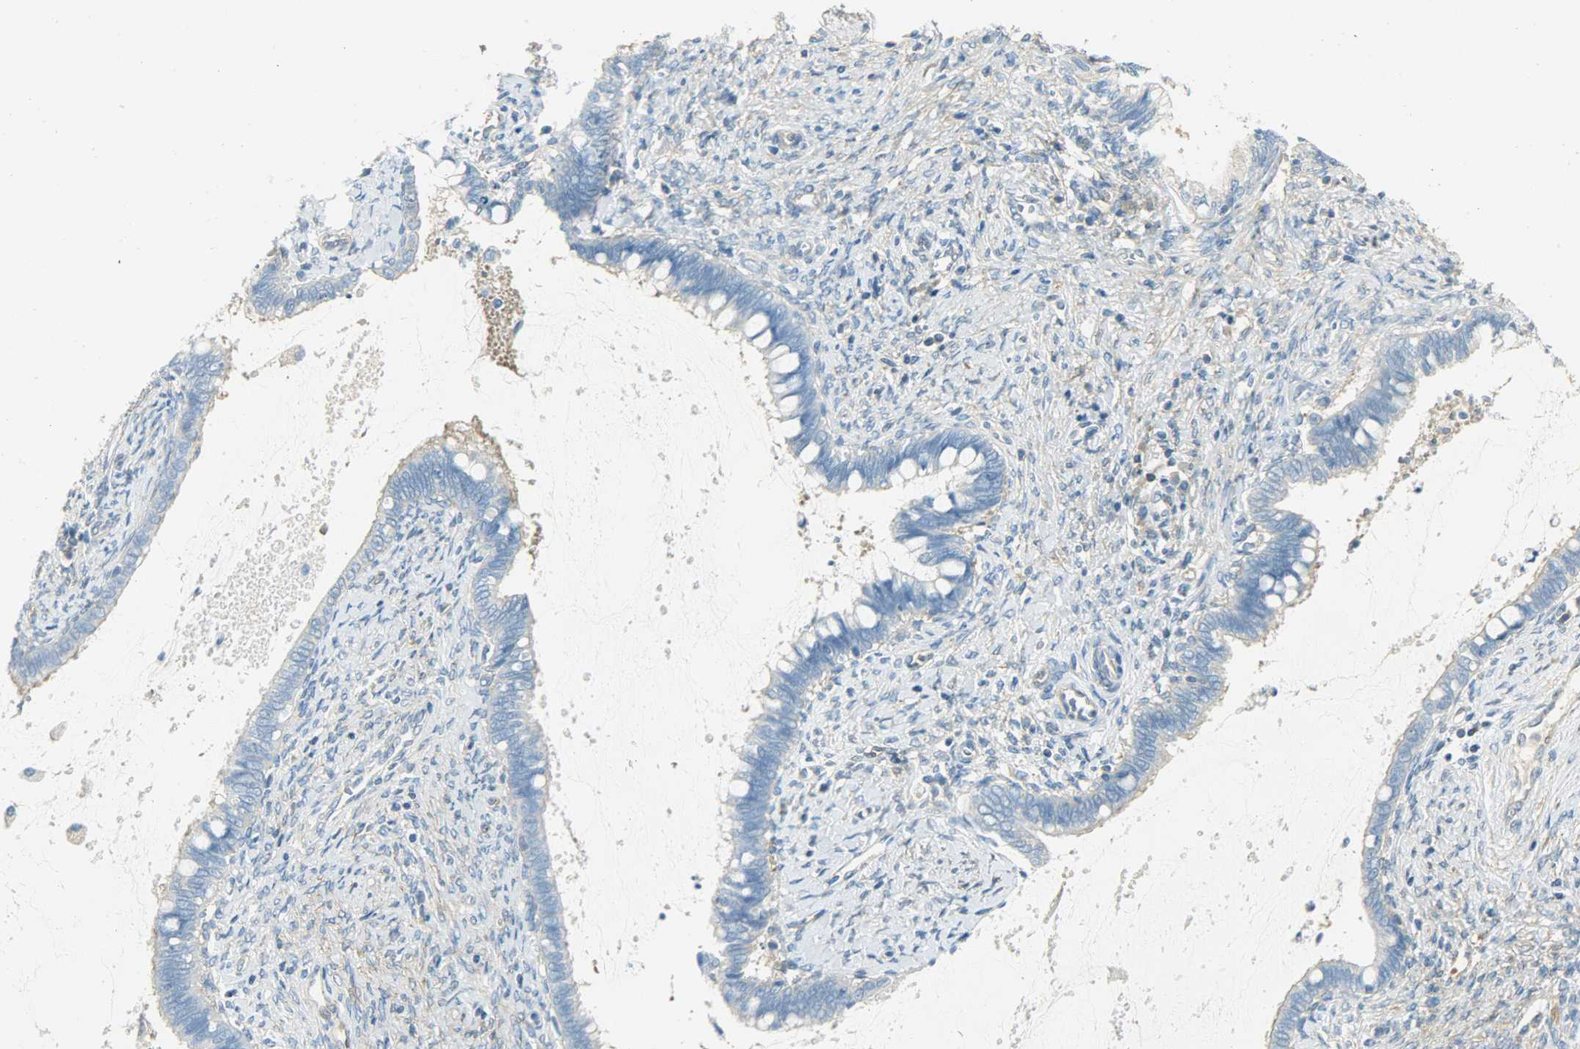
{"staining": {"intensity": "weak", "quantity": "<25%", "location": "cytoplasmic/membranous"}, "tissue": "cervical cancer", "cell_type": "Tumor cells", "image_type": "cancer", "snomed": [{"axis": "morphology", "description": "Adenocarcinoma, NOS"}, {"axis": "topography", "description": "Cervix"}], "caption": "Human cervical adenocarcinoma stained for a protein using immunohistochemistry (IHC) displays no positivity in tumor cells.", "gene": "TSC22D2", "patient": {"sex": "female", "age": 44}}